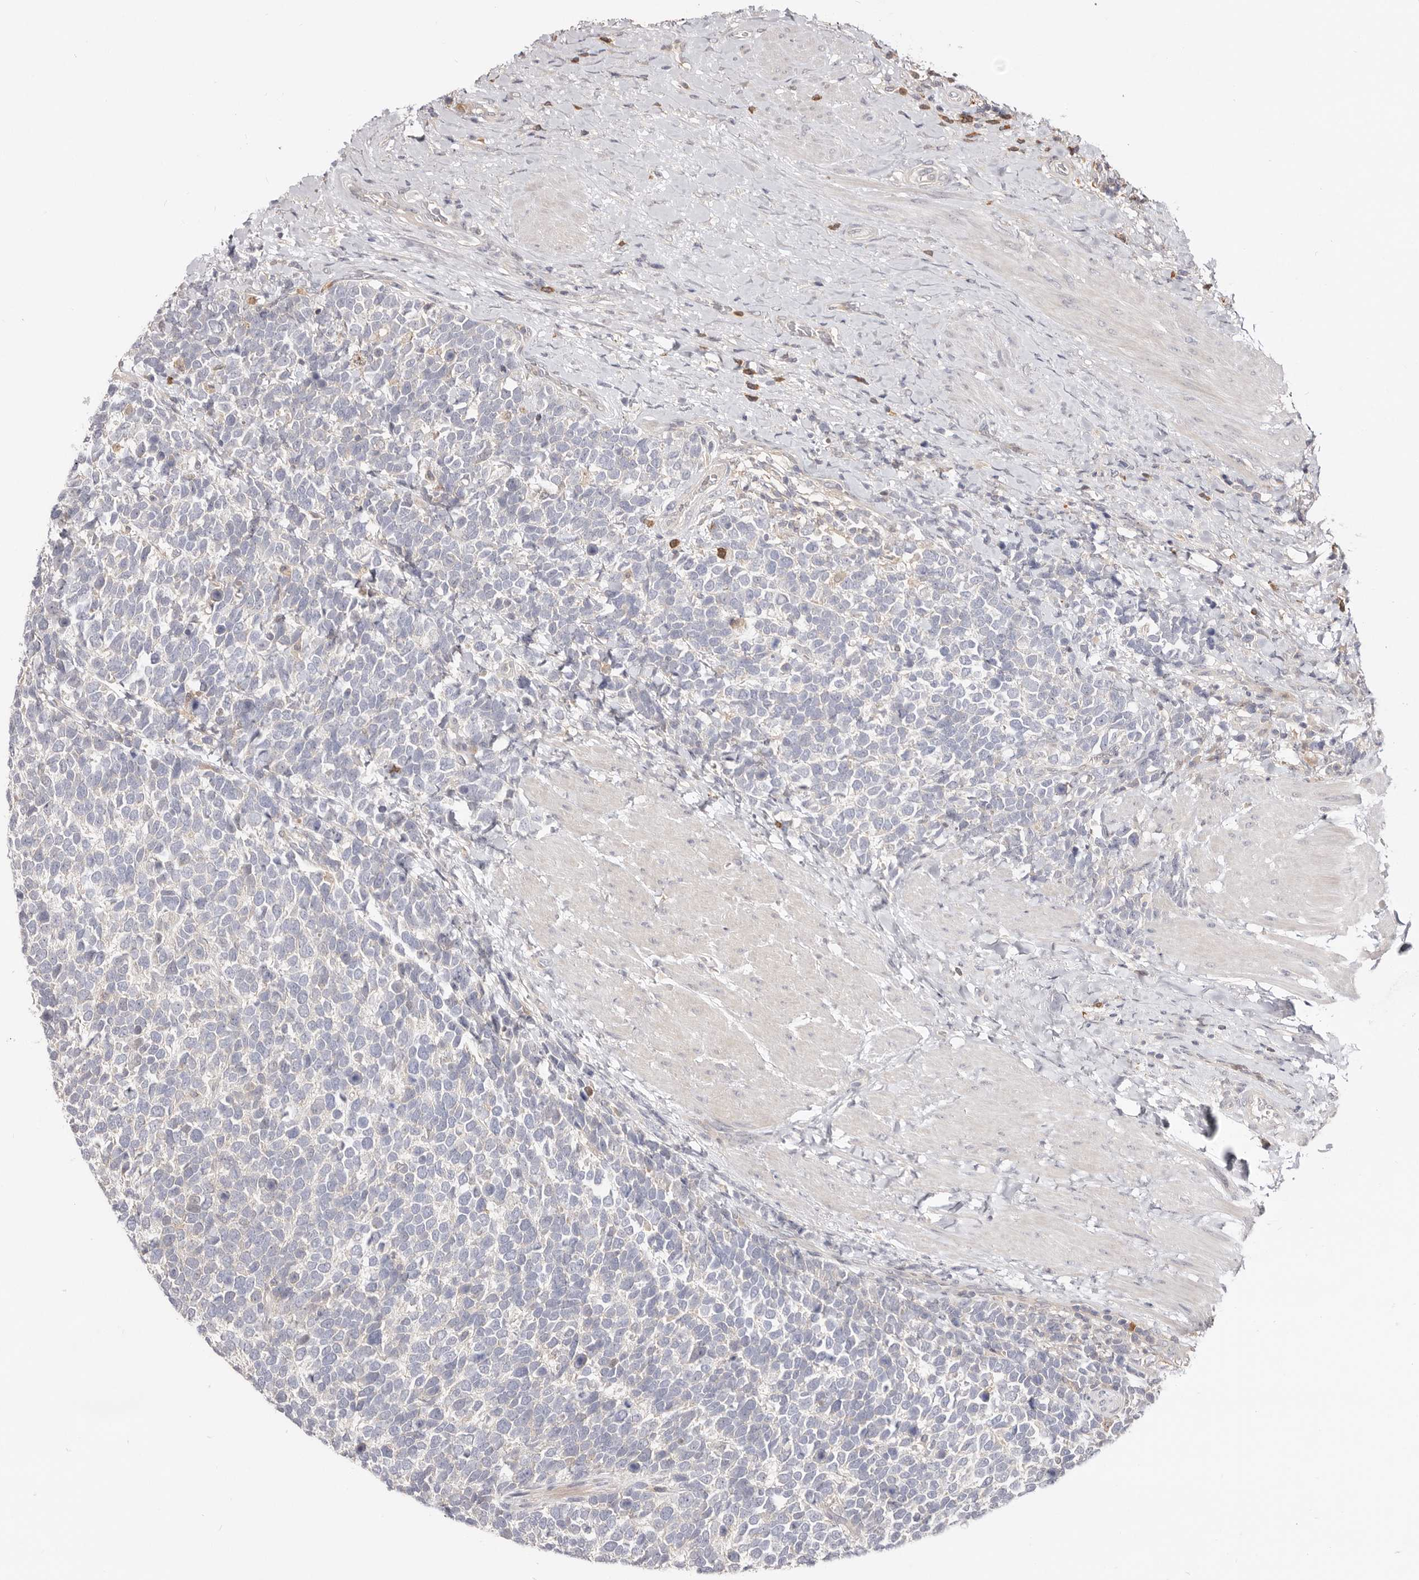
{"staining": {"intensity": "negative", "quantity": "none", "location": "none"}, "tissue": "urothelial cancer", "cell_type": "Tumor cells", "image_type": "cancer", "snomed": [{"axis": "morphology", "description": "Urothelial carcinoma, High grade"}, {"axis": "topography", "description": "Urinary bladder"}], "caption": "Immunohistochemistry of urothelial cancer shows no expression in tumor cells.", "gene": "TC2N", "patient": {"sex": "female", "age": 82}}